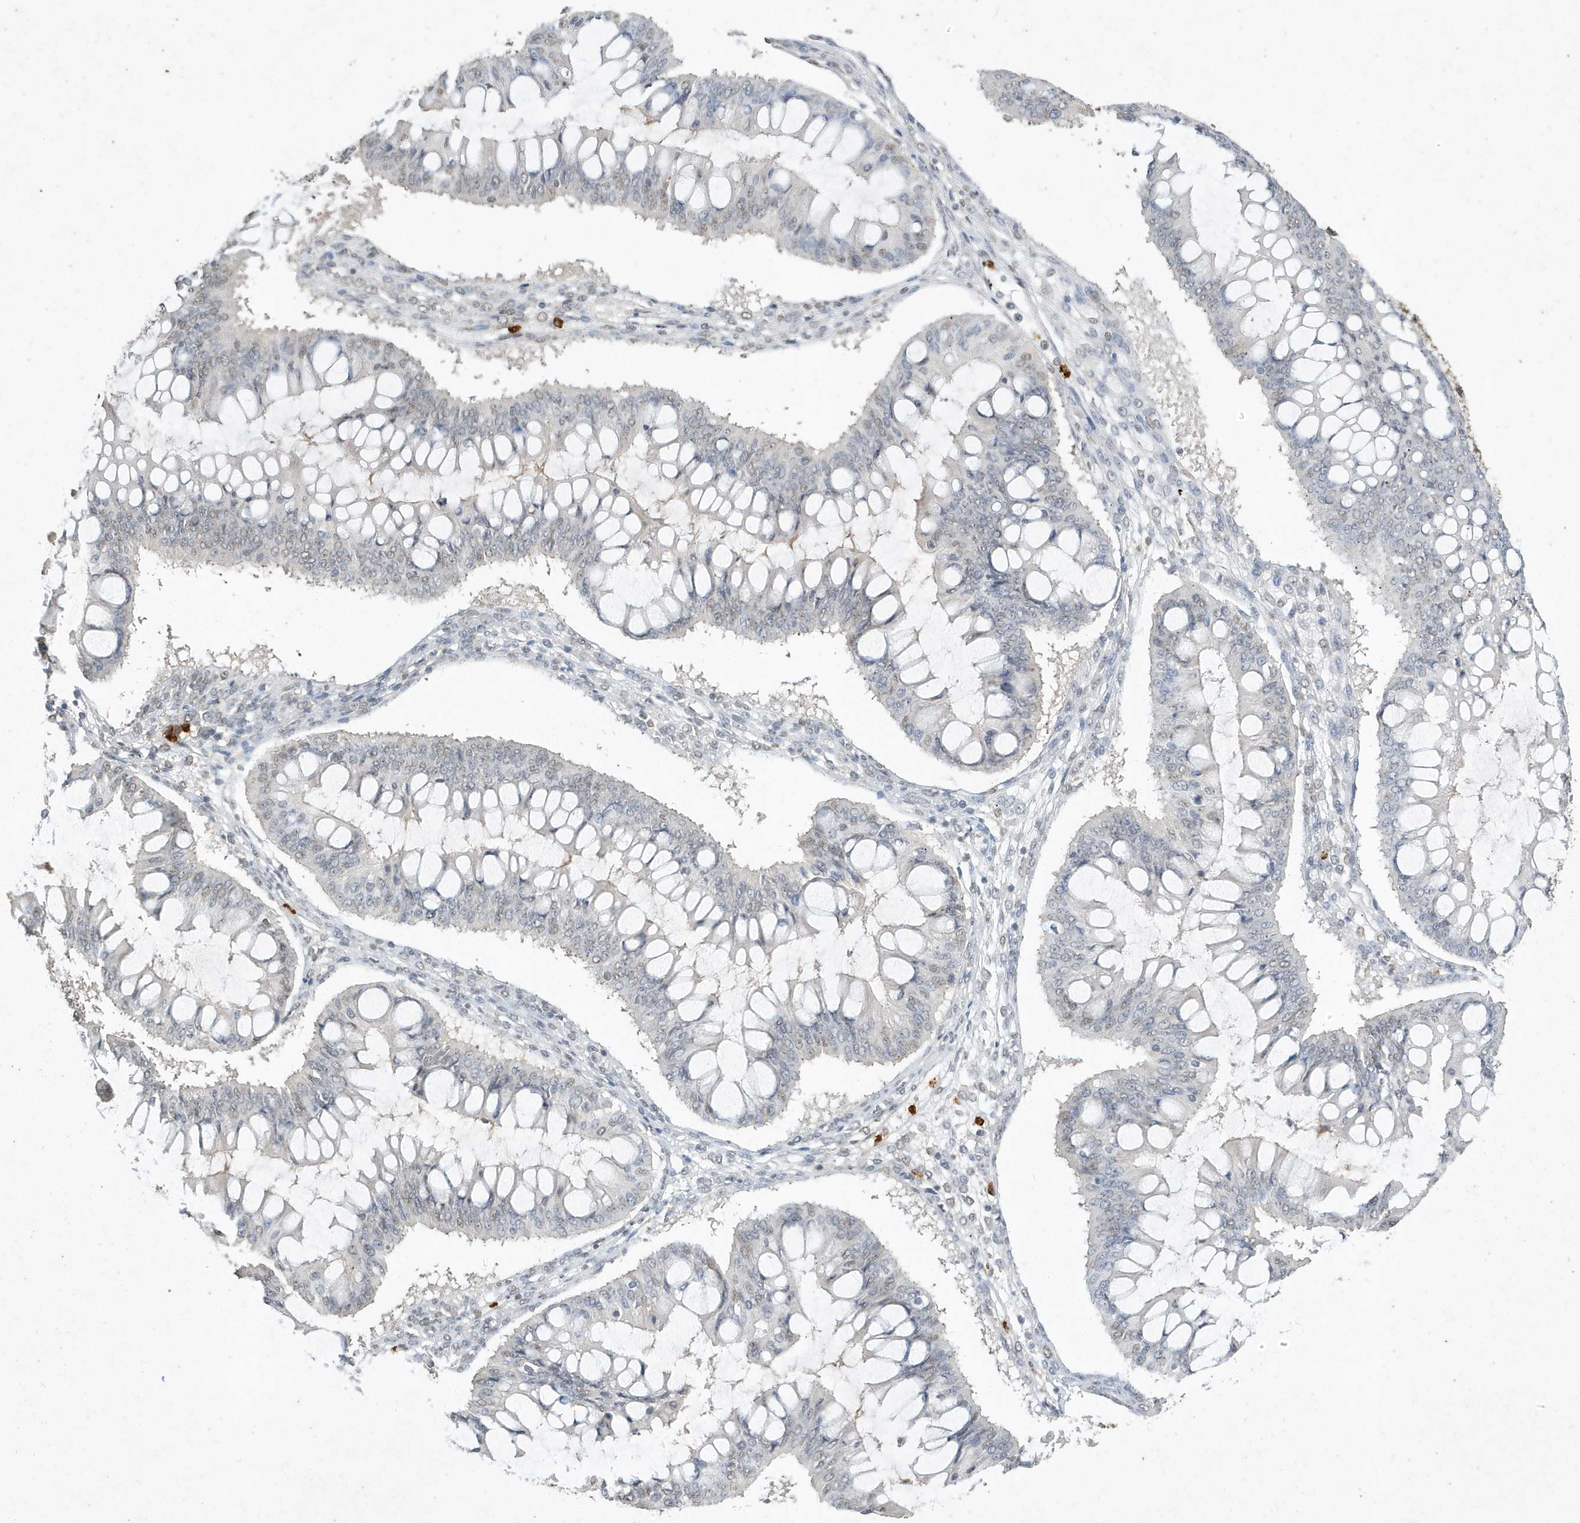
{"staining": {"intensity": "negative", "quantity": "none", "location": "none"}, "tissue": "ovarian cancer", "cell_type": "Tumor cells", "image_type": "cancer", "snomed": [{"axis": "morphology", "description": "Cystadenocarcinoma, mucinous, NOS"}, {"axis": "topography", "description": "Ovary"}], "caption": "DAB immunohistochemical staining of ovarian cancer (mucinous cystadenocarcinoma) exhibits no significant staining in tumor cells.", "gene": "DEFA1", "patient": {"sex": "female", "age": 73}}